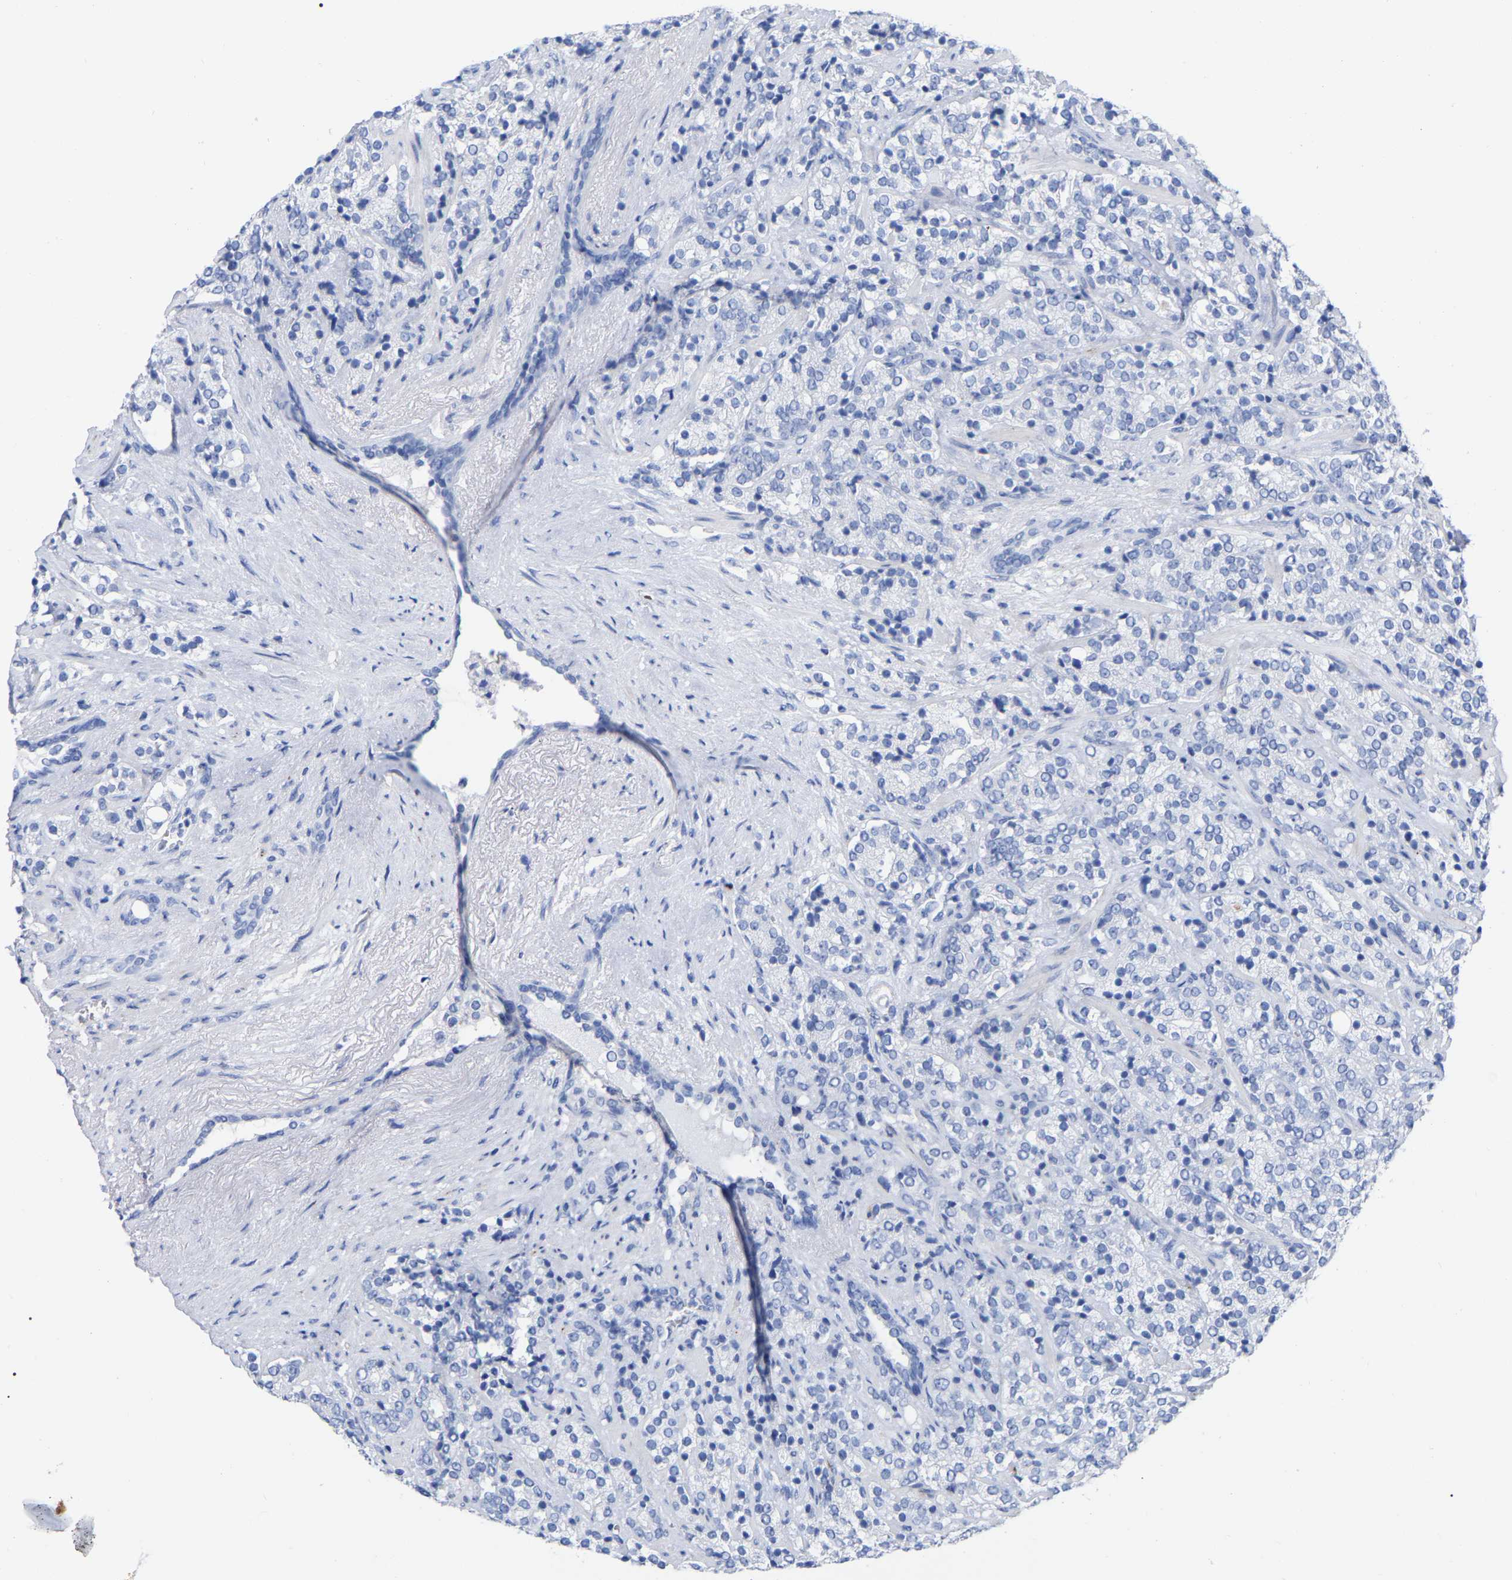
{"staining": {"intensity": "negative", "quantity": "none", "location": "none"}, "tissue": "prostate cancer", "cell_type": "Tumor cells", "image_type": "cancer", "snomed": [{"axis": "morphology", "description": "Adenocarcinoma, High grade"}, {"axis": "topography", "description": "Prostate"}], "caption": "This is an IHC histopathology image of human adenocarcinoma (high-grade) (prostate). There is no expression in tumor cells.", "gene": "HAPLN1", "patient": {"sex": "male", "age": 71}}